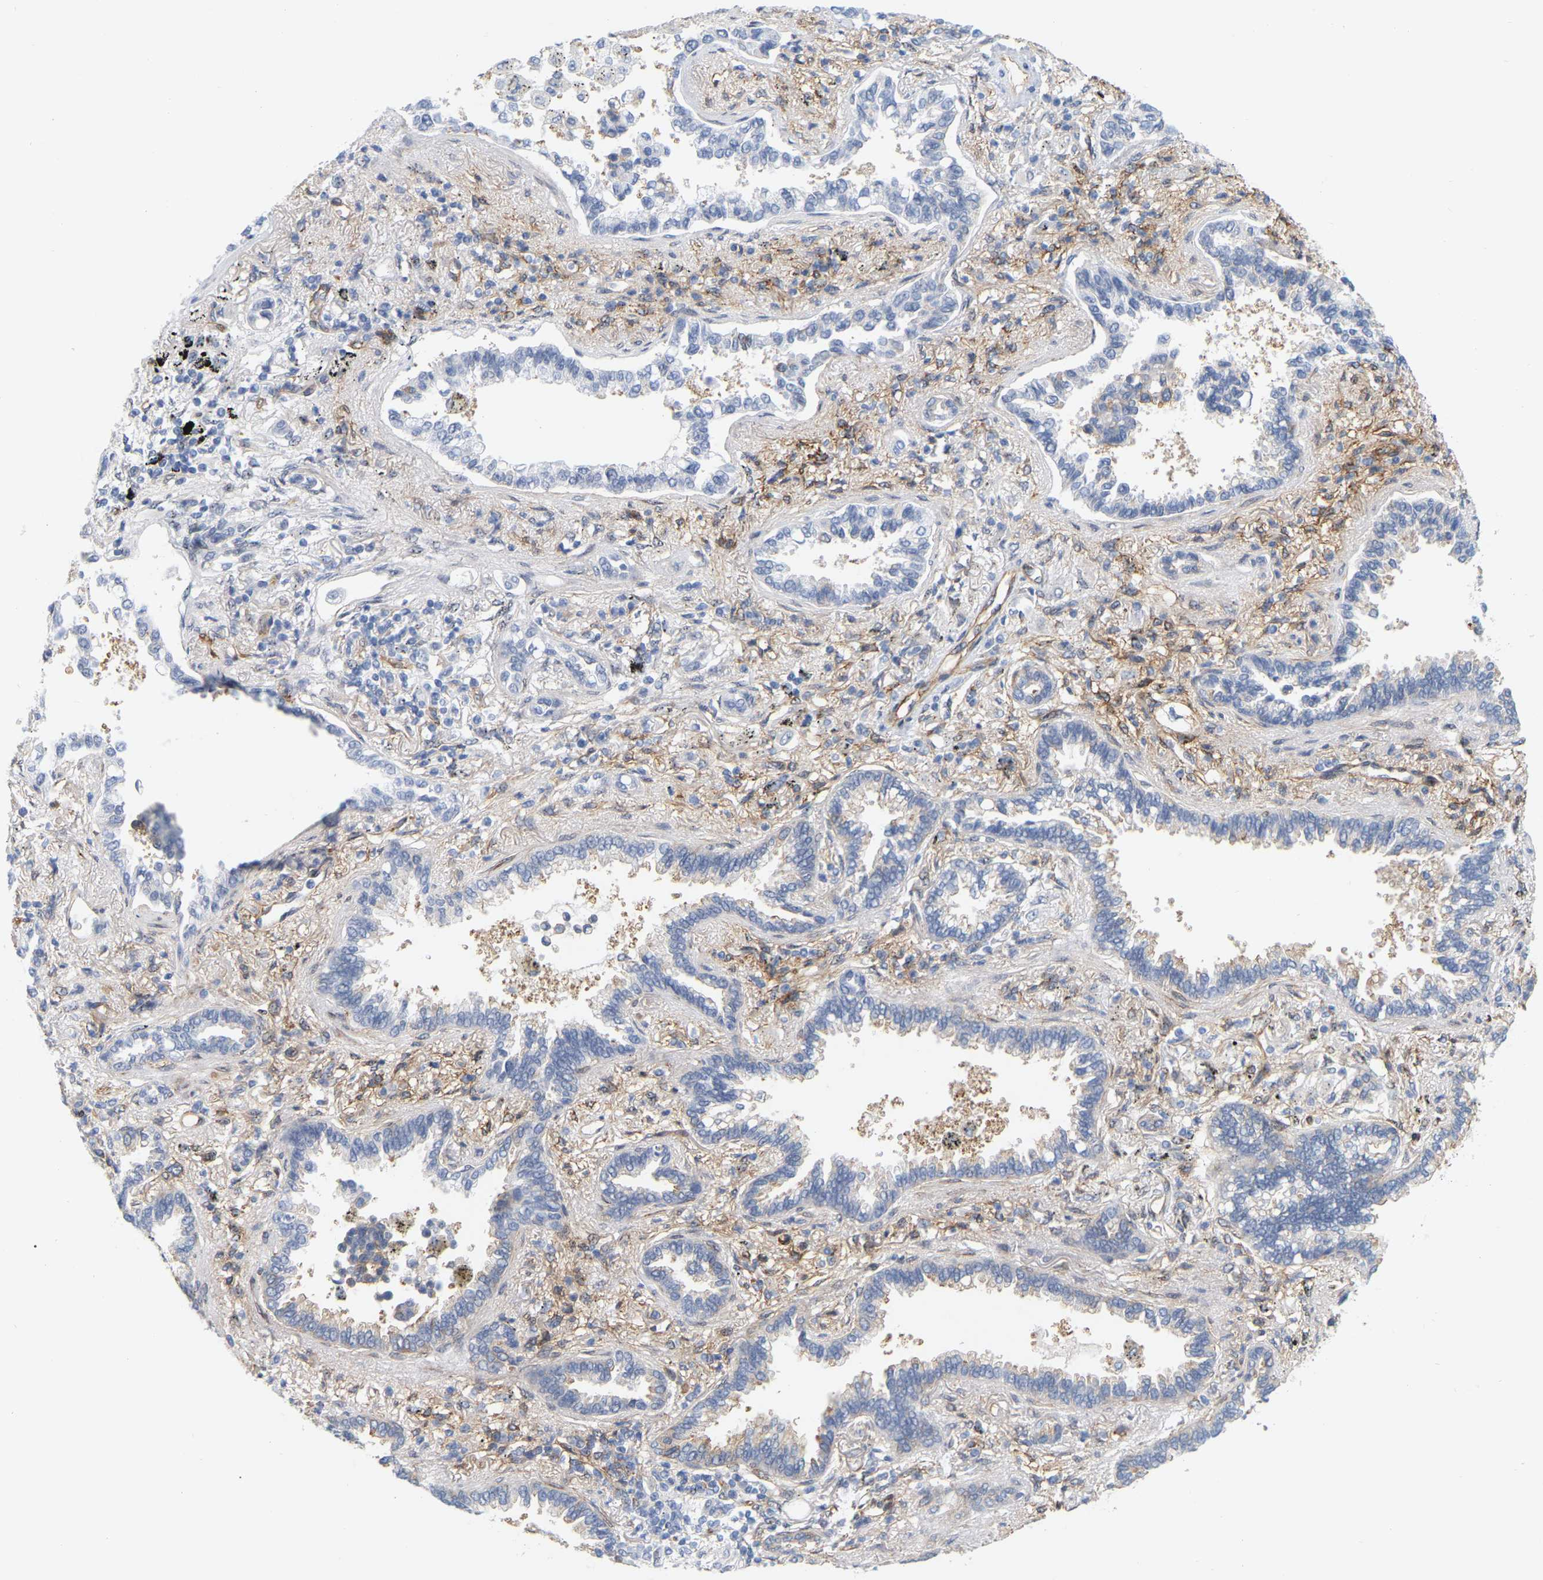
{"staining": {"intensity": "moderate", "quantity": "25%-75%", "location": "cytoplasmic/membranous"}, "tissue": "lung cancer", "cell_type": "Tumor cells", "image_type": "cancer", "snomed": [{"axis": "morphology", "description": "Normal tissue, NOS"}, {"axis": "morphology", "description": "Adenocarcinoma, NOS"}, {"axis": "topography", "description": "Lung"}], "caption": "Immunohistochemistry (DAB (3,3'-diaminobenzidine)) staining of human lung cancer demonstrates moderate cytoplasmic/membranous protein positivity in about 25%-75% of tumor cells. Immunohistochemistry (ihc) stains the protein in brown and the nuclei are stained blue.", "gene": "RAPH1", "patient": {"sex": "male", "age": 59}}